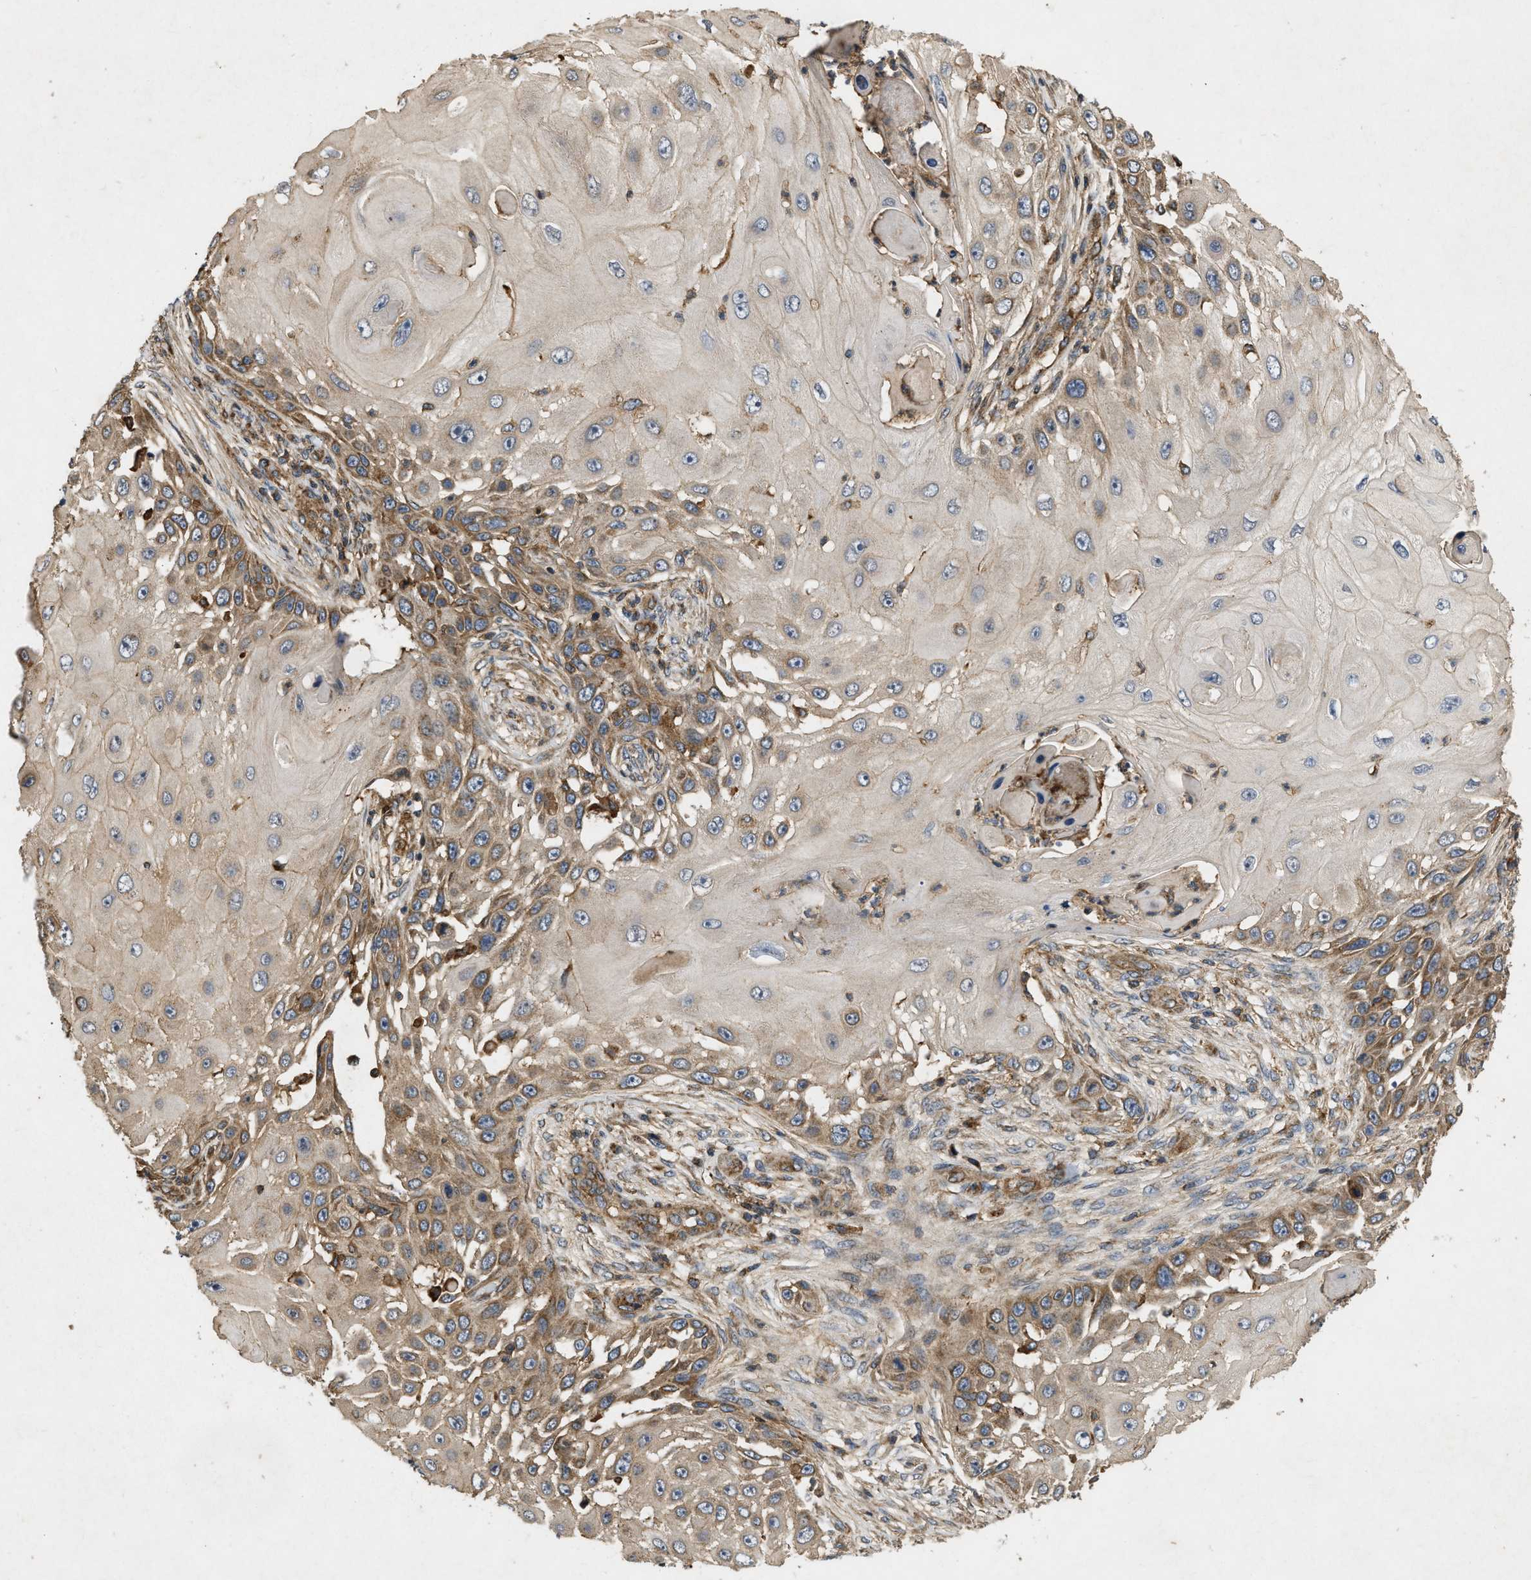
{"staining": {"intensity": "moderate", "quantity": "25%-75%", "location": "cytoplasmic/membranous"}, "tissue": "skin cancer", "cell_type": "Tumor cells", "image_type": "cancer", "snomed": [{"axis": "morphology", "description": "Squamous cell carcinoma, NOS"}, {"axis": "topography", "description": "Skin"}], "caption": "Protein expression by immunohistochemistry displays moderate cytoplasmic/membranous positivity in approximately 25%-75% of tumor cells in skin cancer (squamous cell carcinoma).", "gene": "GNB4", "patient": {"sex": "female", "age": 44}}